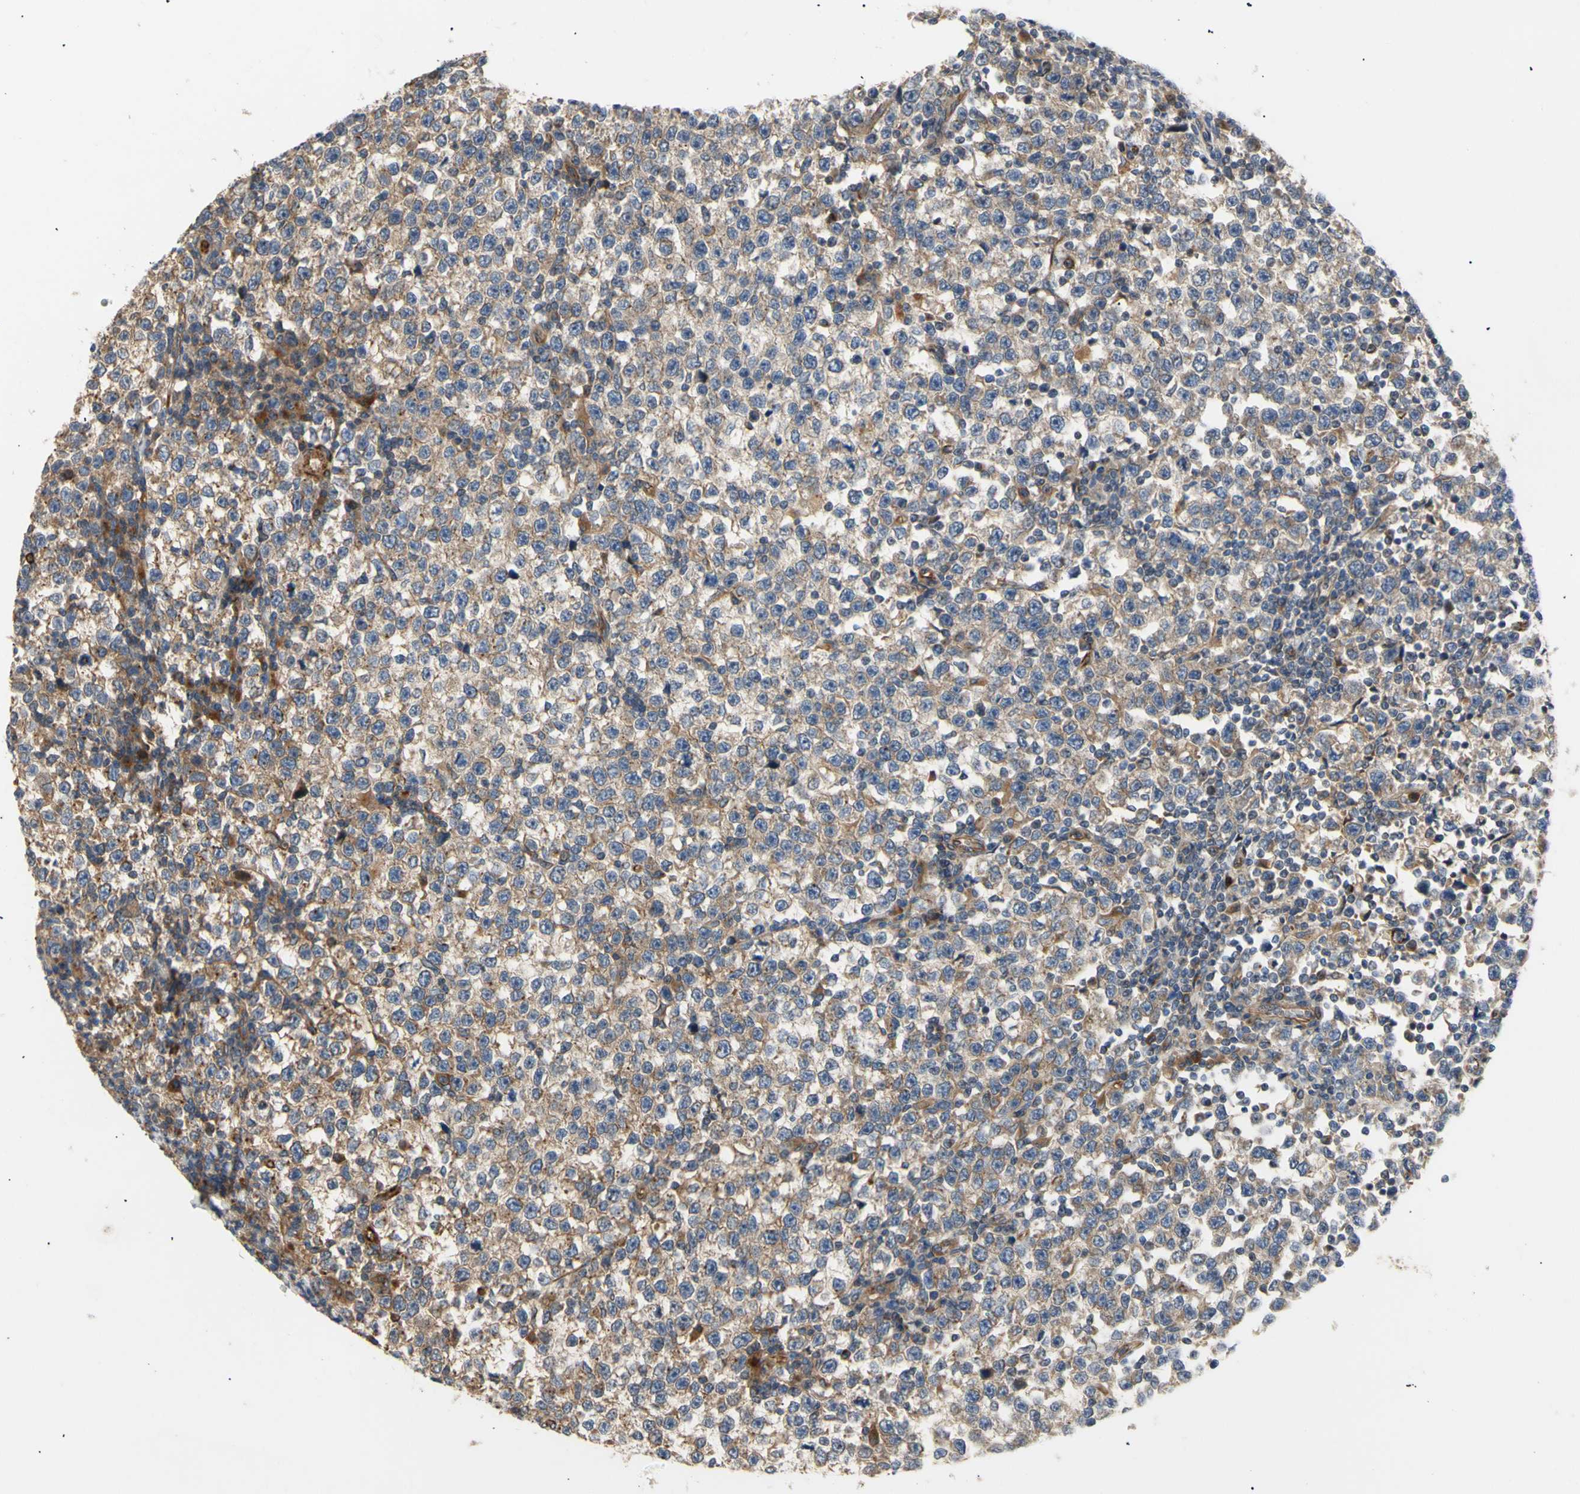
{"staining": {"intensity": "weak", "quantity": ">75%", "location": "cytoplasmic/membranous"}, "tissue": "testis cancer", "cell_type": "Tumor cells", "image_type": "cancer", "snomed": [{"axis": "morphology", "description": "Seminoma, NOS"}, {"axis": "topography", "description": "Testis"}], "caption": "Approximately >75% of tumor cells in seminoma (testis) show weak cytoplasmic/membranous protein positivity as visualized by brown immunohistochemical staining.", "gene": "TUBG2", "patient": {"sex": "male", "age": 43}}